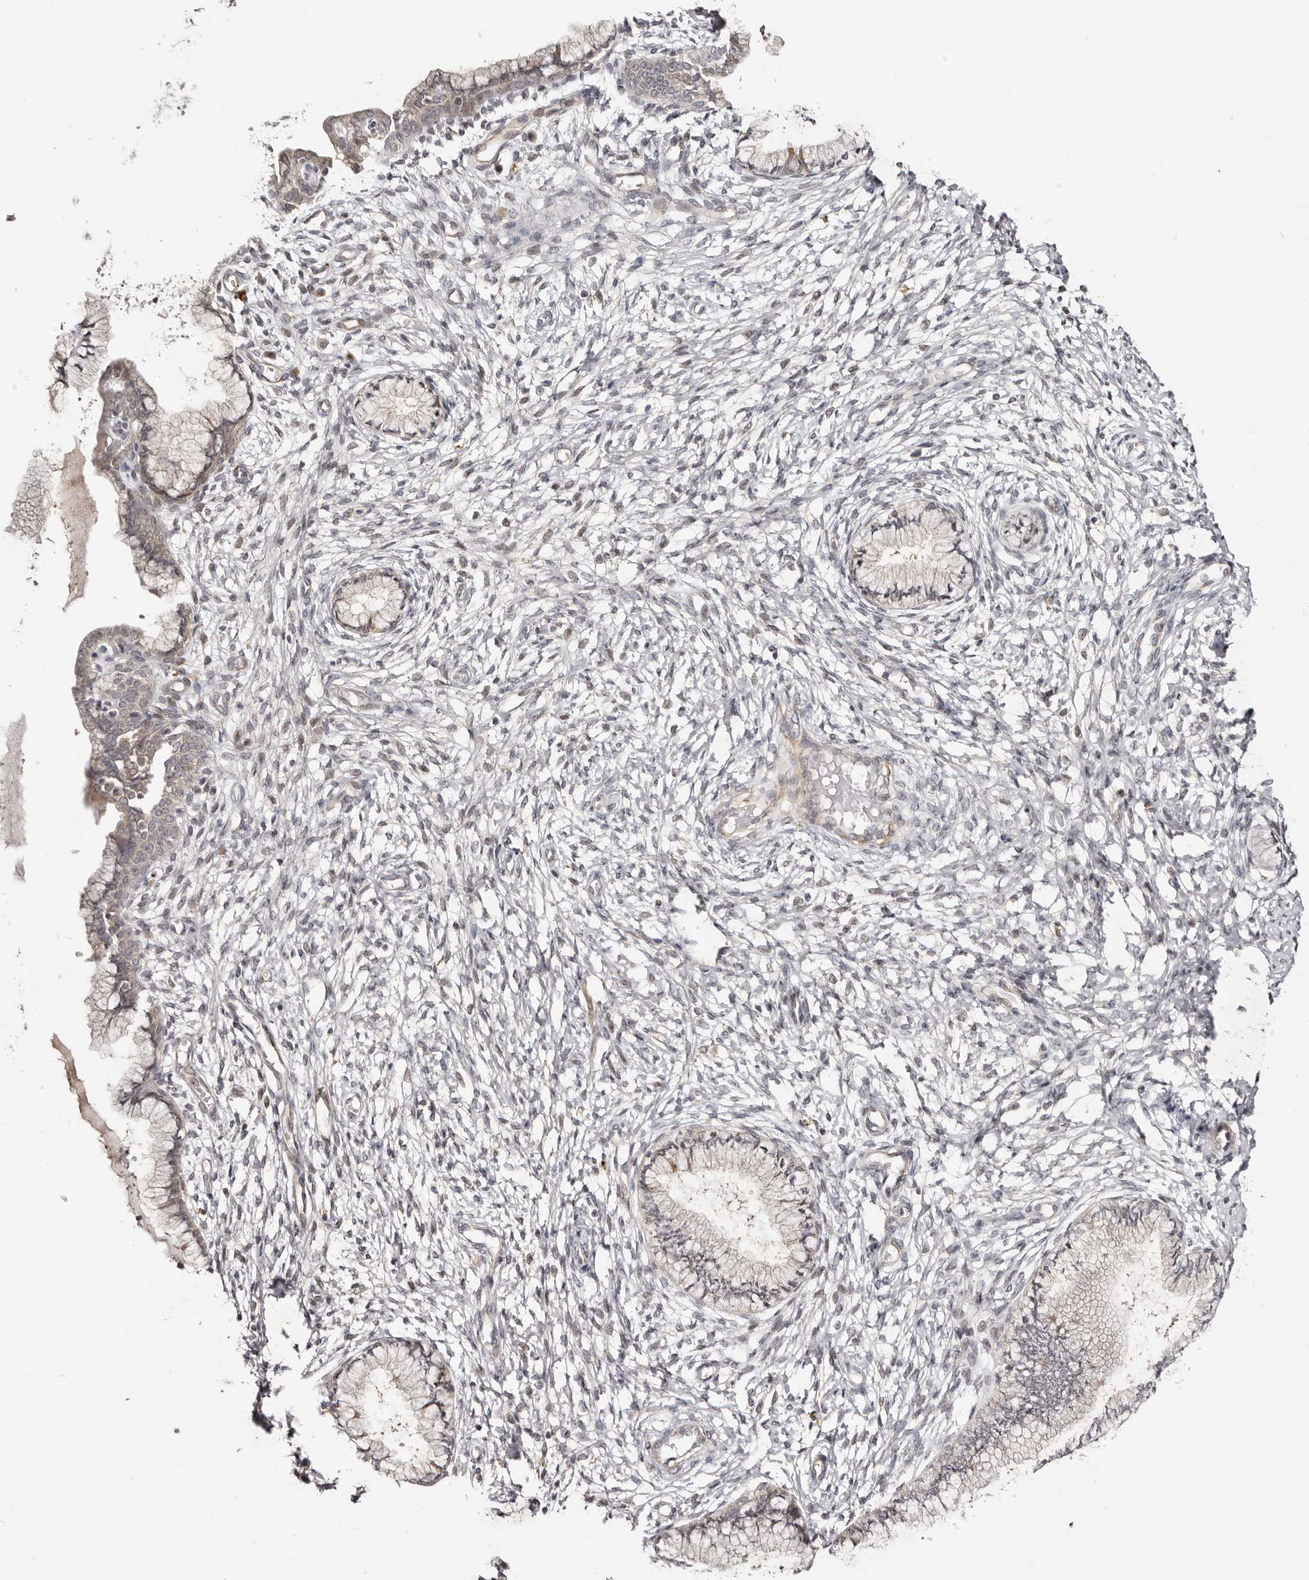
{"staining": {"intensity": "weak", "quantity": "25%-75%", "location": "cytoplasmic/membranous"}, "tissue": "cervix", "cell_type": "Glandular cells", "image_type": "normal", "snomed": [{"axis": "morphology", "description": "Normal tissue, NOS"}, {"axis": "topography", "description": "Cervix"}], "caption": "Immunohistochemical staining of normal cervix reveals weak cytoplasmic/membranous protein positivity in about 25%-75% of glandular cells.", "gene": "MICAL2", "patient": {"sex": "female", "age": 36}}